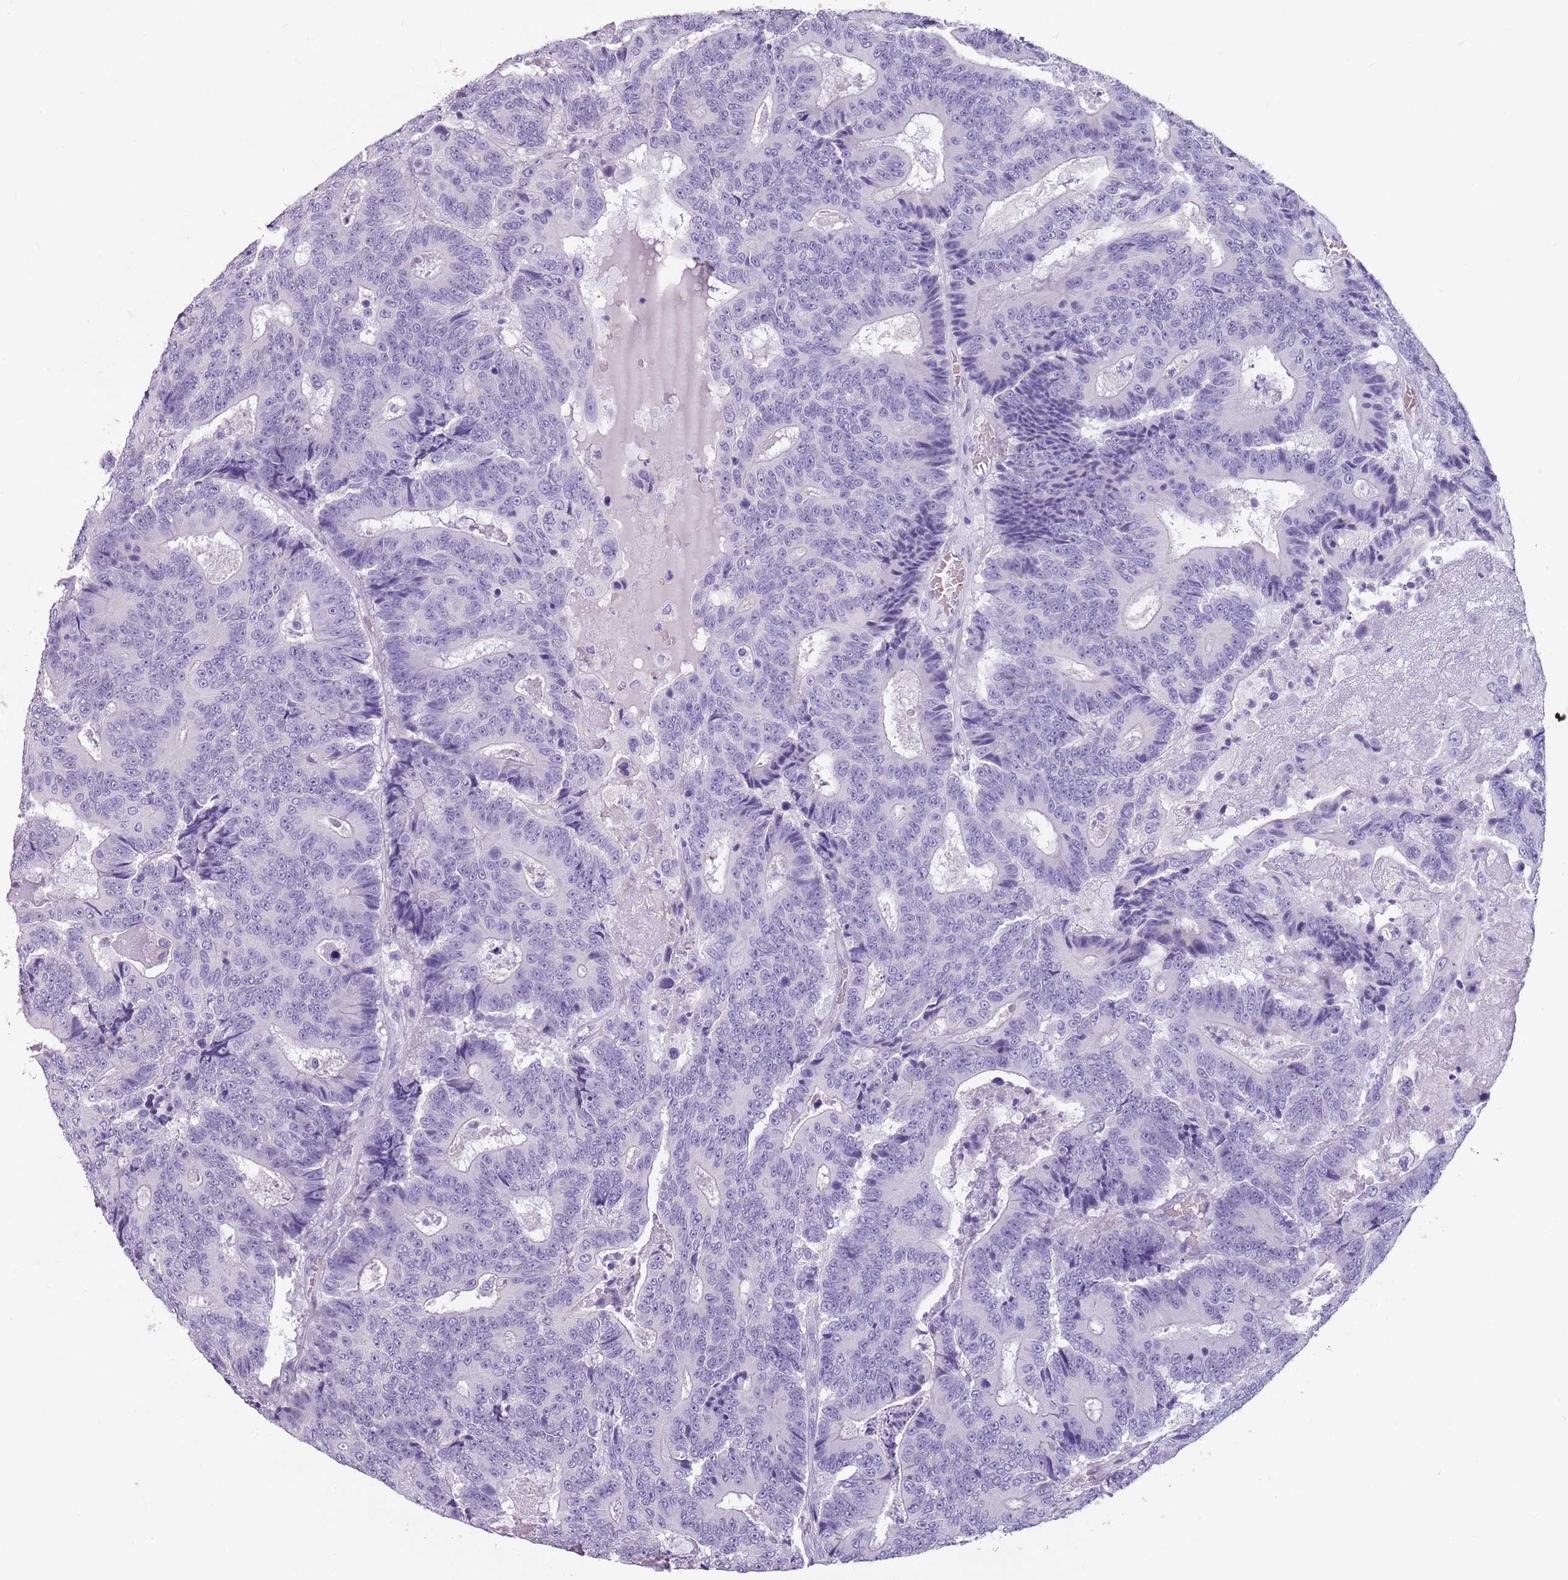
{"staining": {"intensity": "negative", "quantity": "none", "location": "none"}, "tissue": "colorectal cancer", "cell_type": "Tumor cells", "image_type": "cancer", "snomed": [{"axis": "morphology", "description": "Adenocarcinoma, NOS"}, {"axis": "topography", "description": "Colon"}], "caption": "A photomicrograph of colorectal adenocarcinoma stained for a protein displays no brown staining in tumor cells. (DAB (3,3'-diaminobenzidine) immunohistochemistry (IHC) with hematoxylin counter stain).", "gene": "SPESP1", "patient": {"sex": "male", "age": 83}}